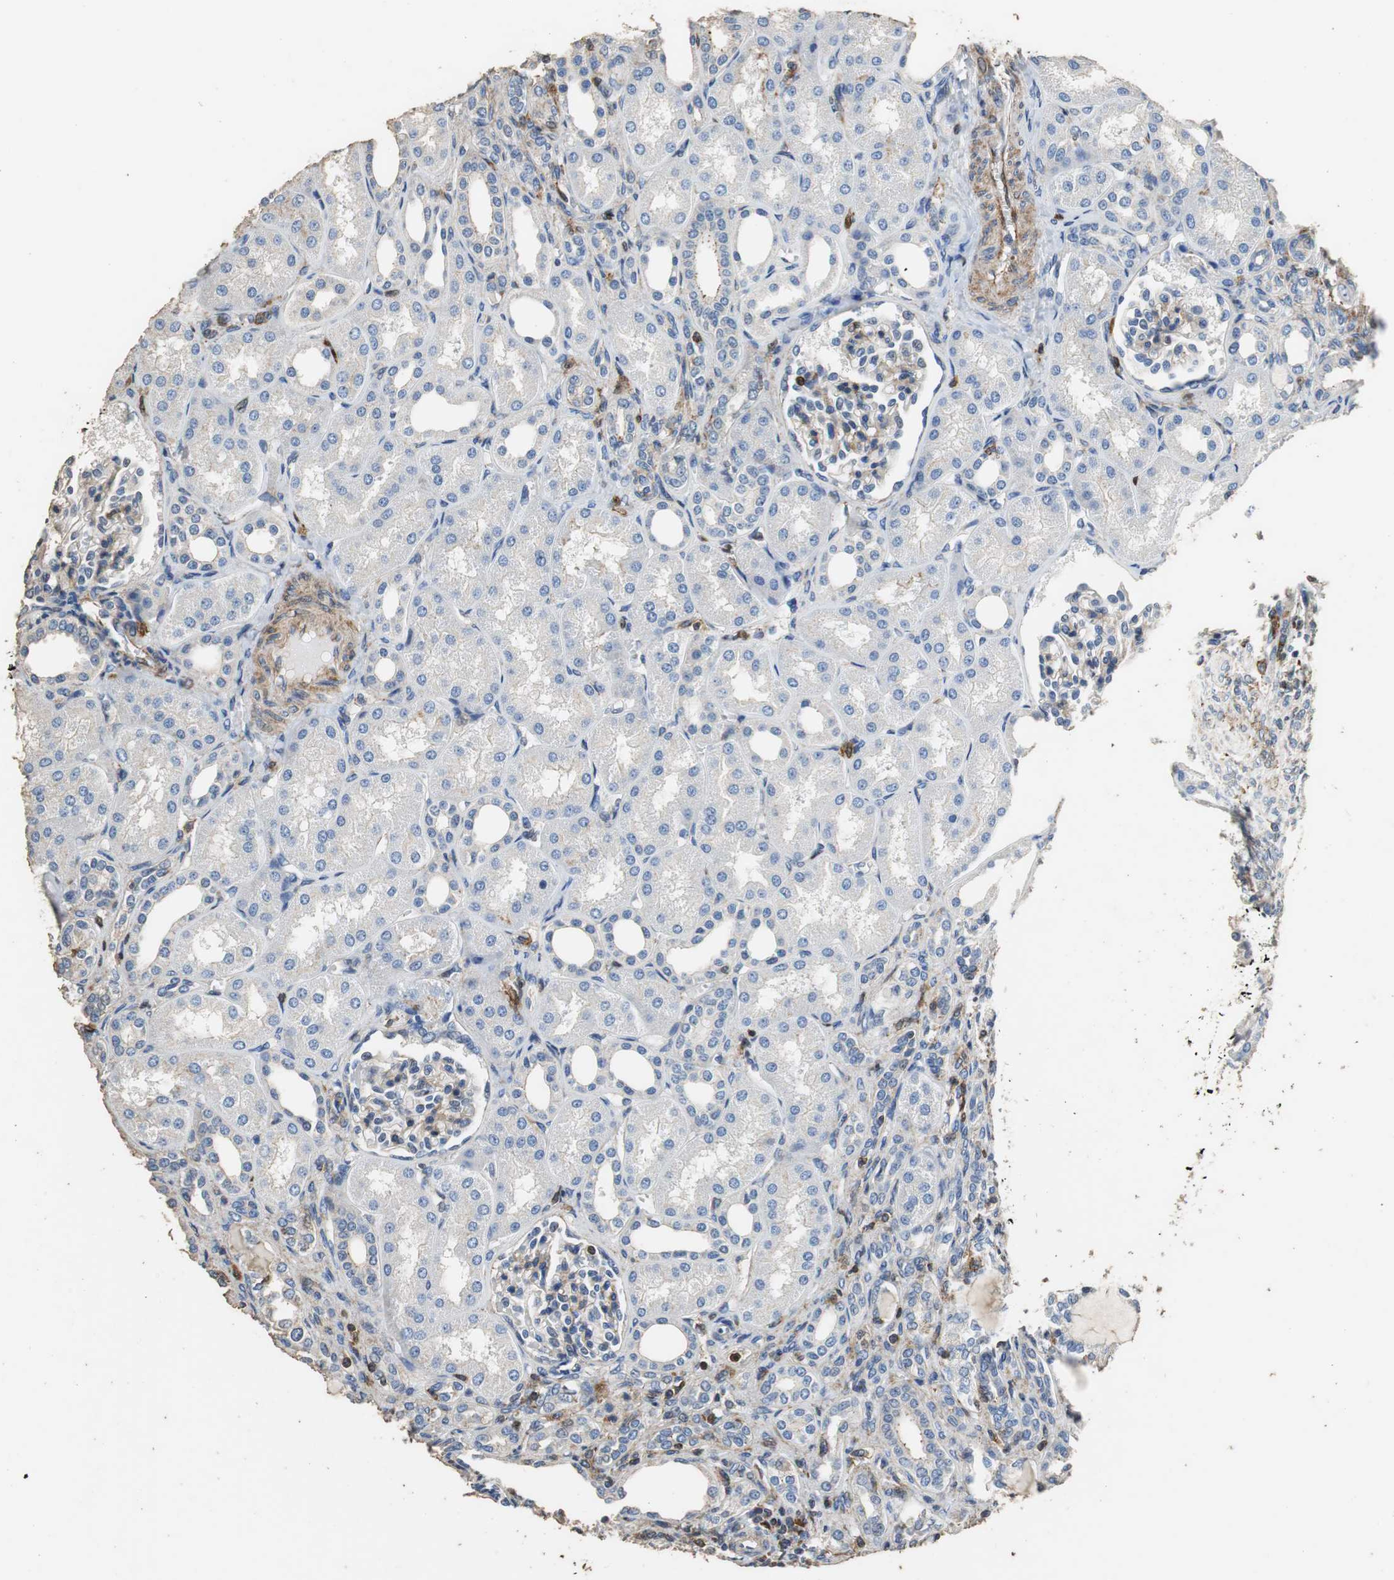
{"staining": {"intensity": "weak", "quantity": "25%-75%", "location": "cytoplasmic/membranous"}, "tissue": "kidney", "cell_type": "Cells in glomeruli", "image_type": "normal", "snomed": [{"axis": "morphology", "description": "Normal tissue, NOS"}, {"axis": "topography", "description": "Kidney"}], "caption": "Immunohistochemical staining of benign human kidney shows weak cytoplasmic/membranous protein expression in about 25%-75% of cells in glomeruli.", "gene": "PRKRA", "patient": {"sex": "male", "age": 7}}